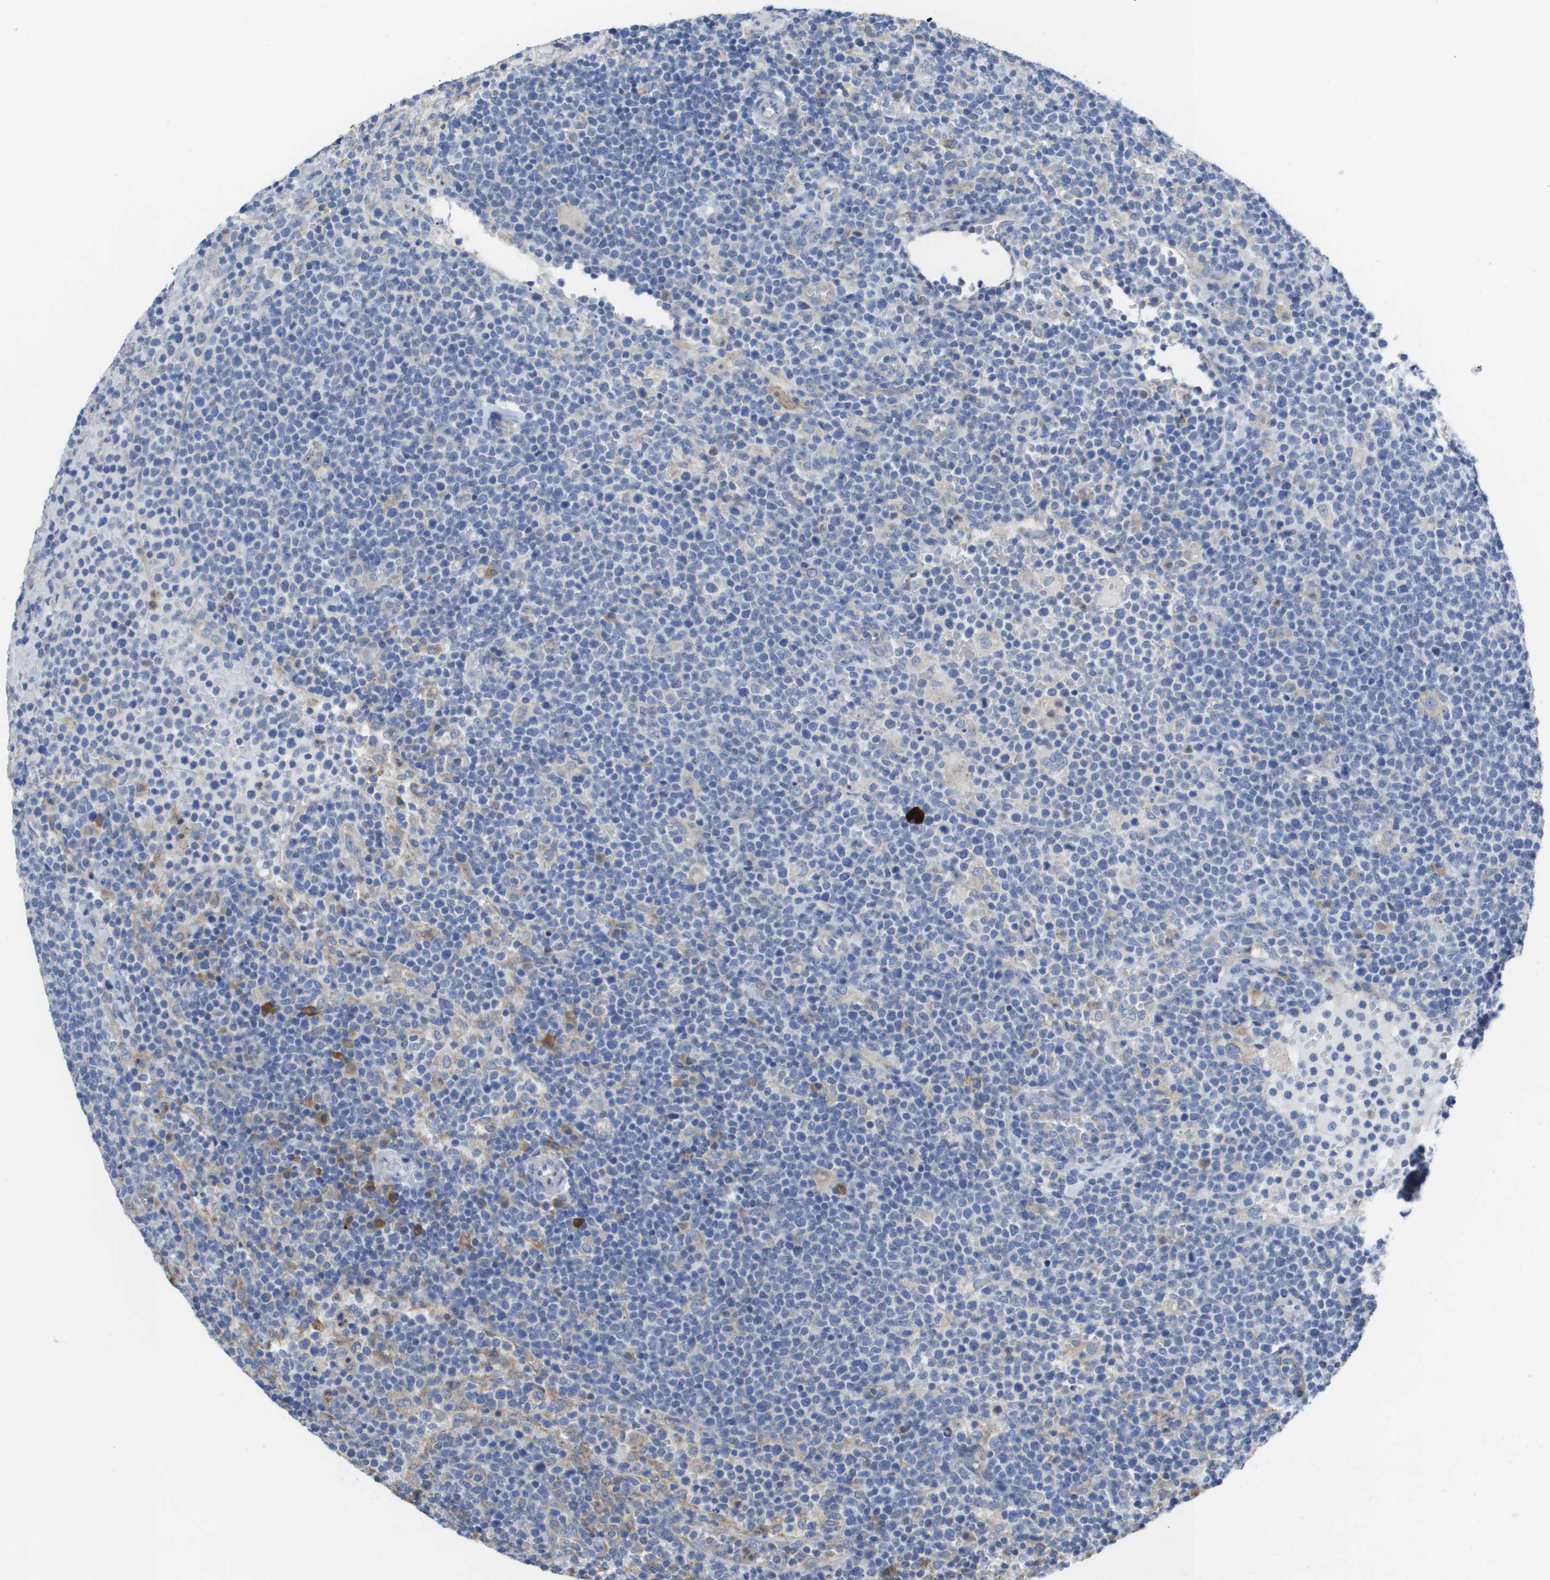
{"staining": {"intensity": "negative", "quantity": "none", "location": "none"}, "tissue": "lymphoma", "cell_type": "Tumor cells", "image_type": "cancer", "snomed": [{"axis": "morphology", "description": "Malignant lymphoma, non-Hodgkin's type, High grade"}, {"axis": "topography", "description": "Lymph node"}], "caption": "Human high-grade malignant lymphoma, non-Hodgkin's type stained for a protein using immunohistochemistry reveals no expression in tumor cells.", "gene": "SDR42E1", "patient": {"sex": "male", "age": 61}}